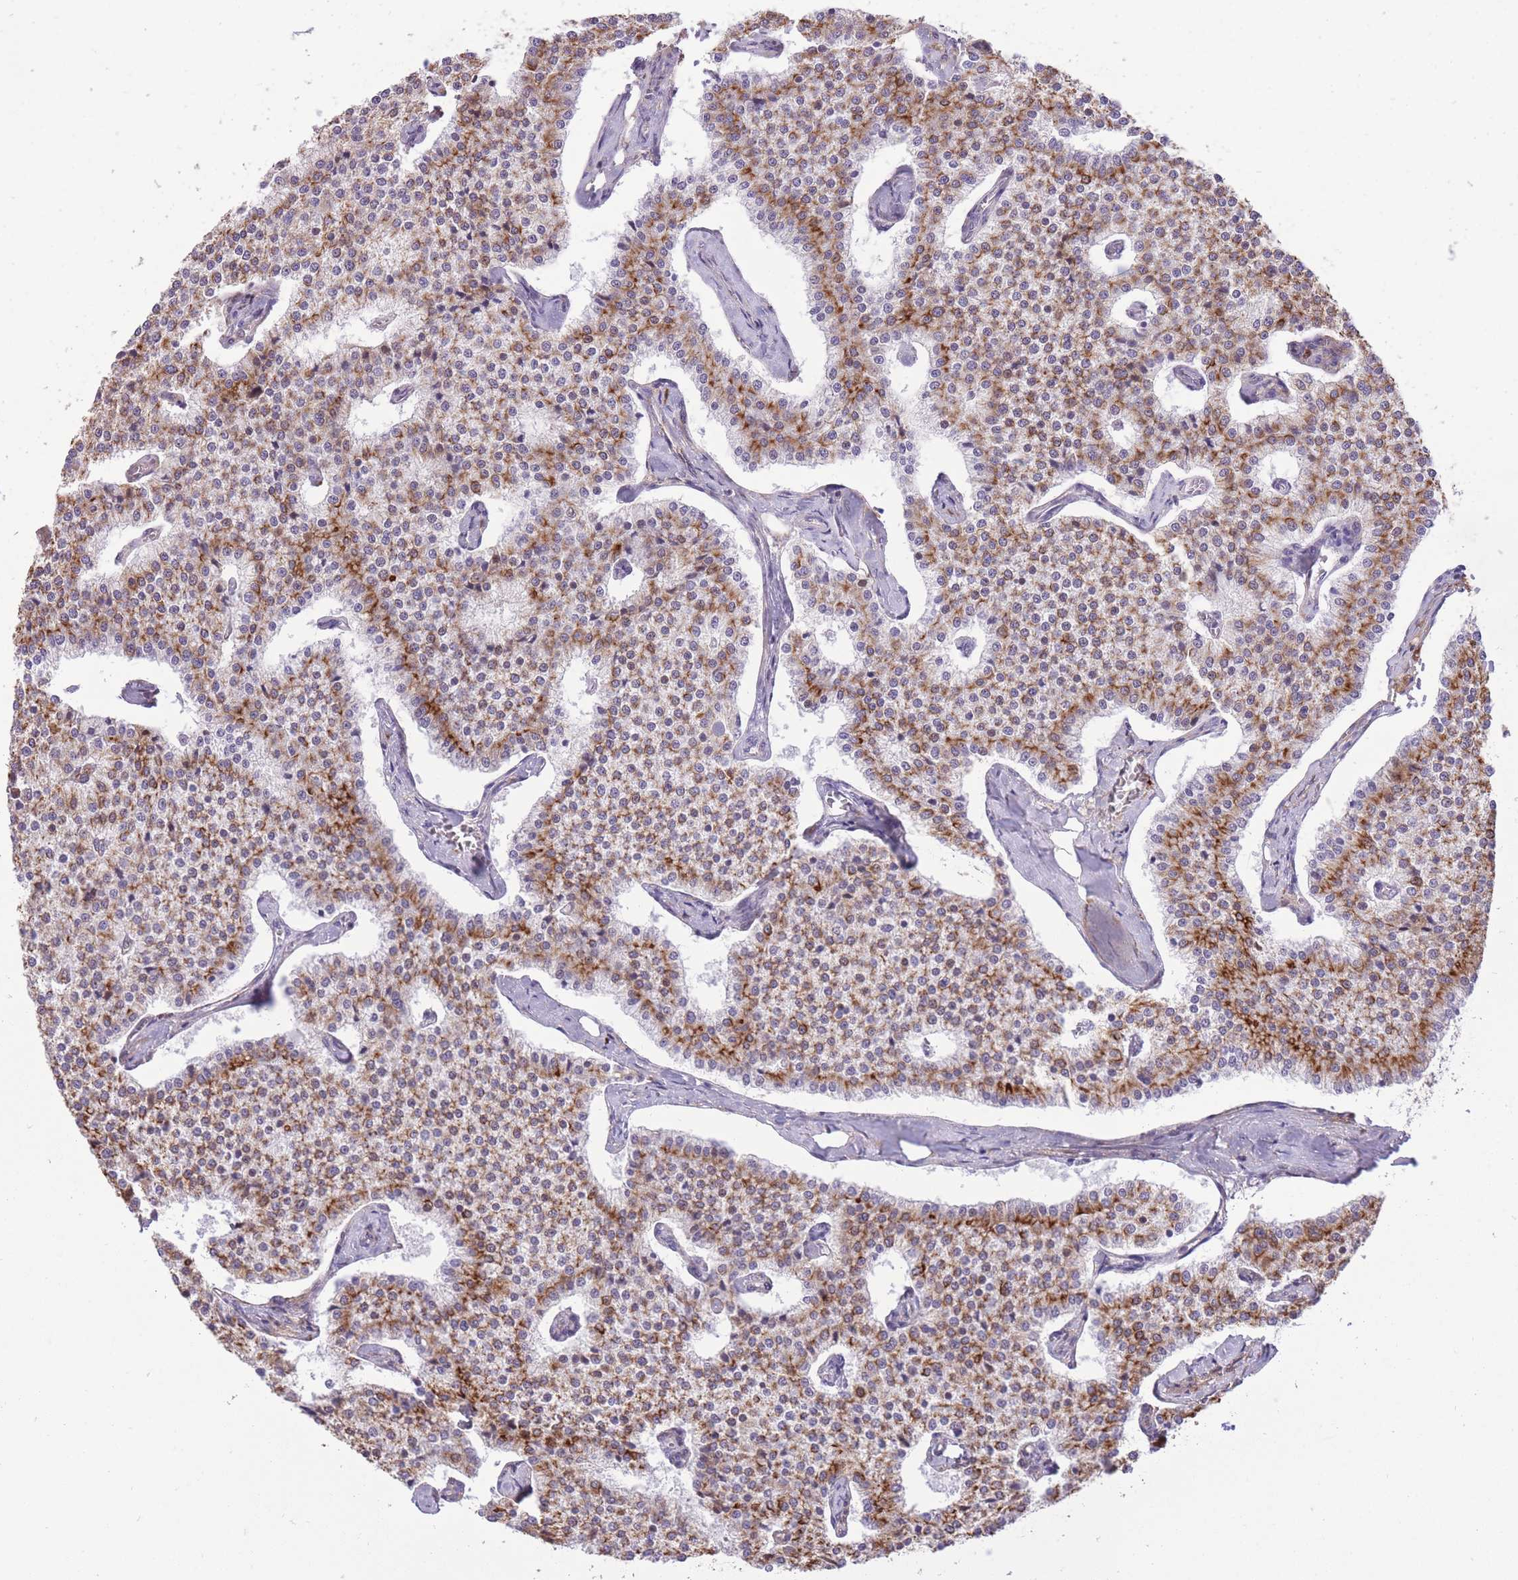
{"staining": {"intensity": "moderate", "quantity": ">75%", "location": "cytoplasmic/membranous"}, "tissue": "carcinoid", "cell_type": "Tumor cells", "image_type": "cancer", "snomed": [{"axis": "morphology", "description": "Carcinoid, malignant, NOS"}, {"axis": "topography", "description": "Colon"}], "caption": "A histopathology image of human carcinoid stained for a protein exhibits moderate cytoplasmic/membranous brown staining in tumor cells.", "gene": "MEIS3", "patient": {"sex": "female", "age": 52}}